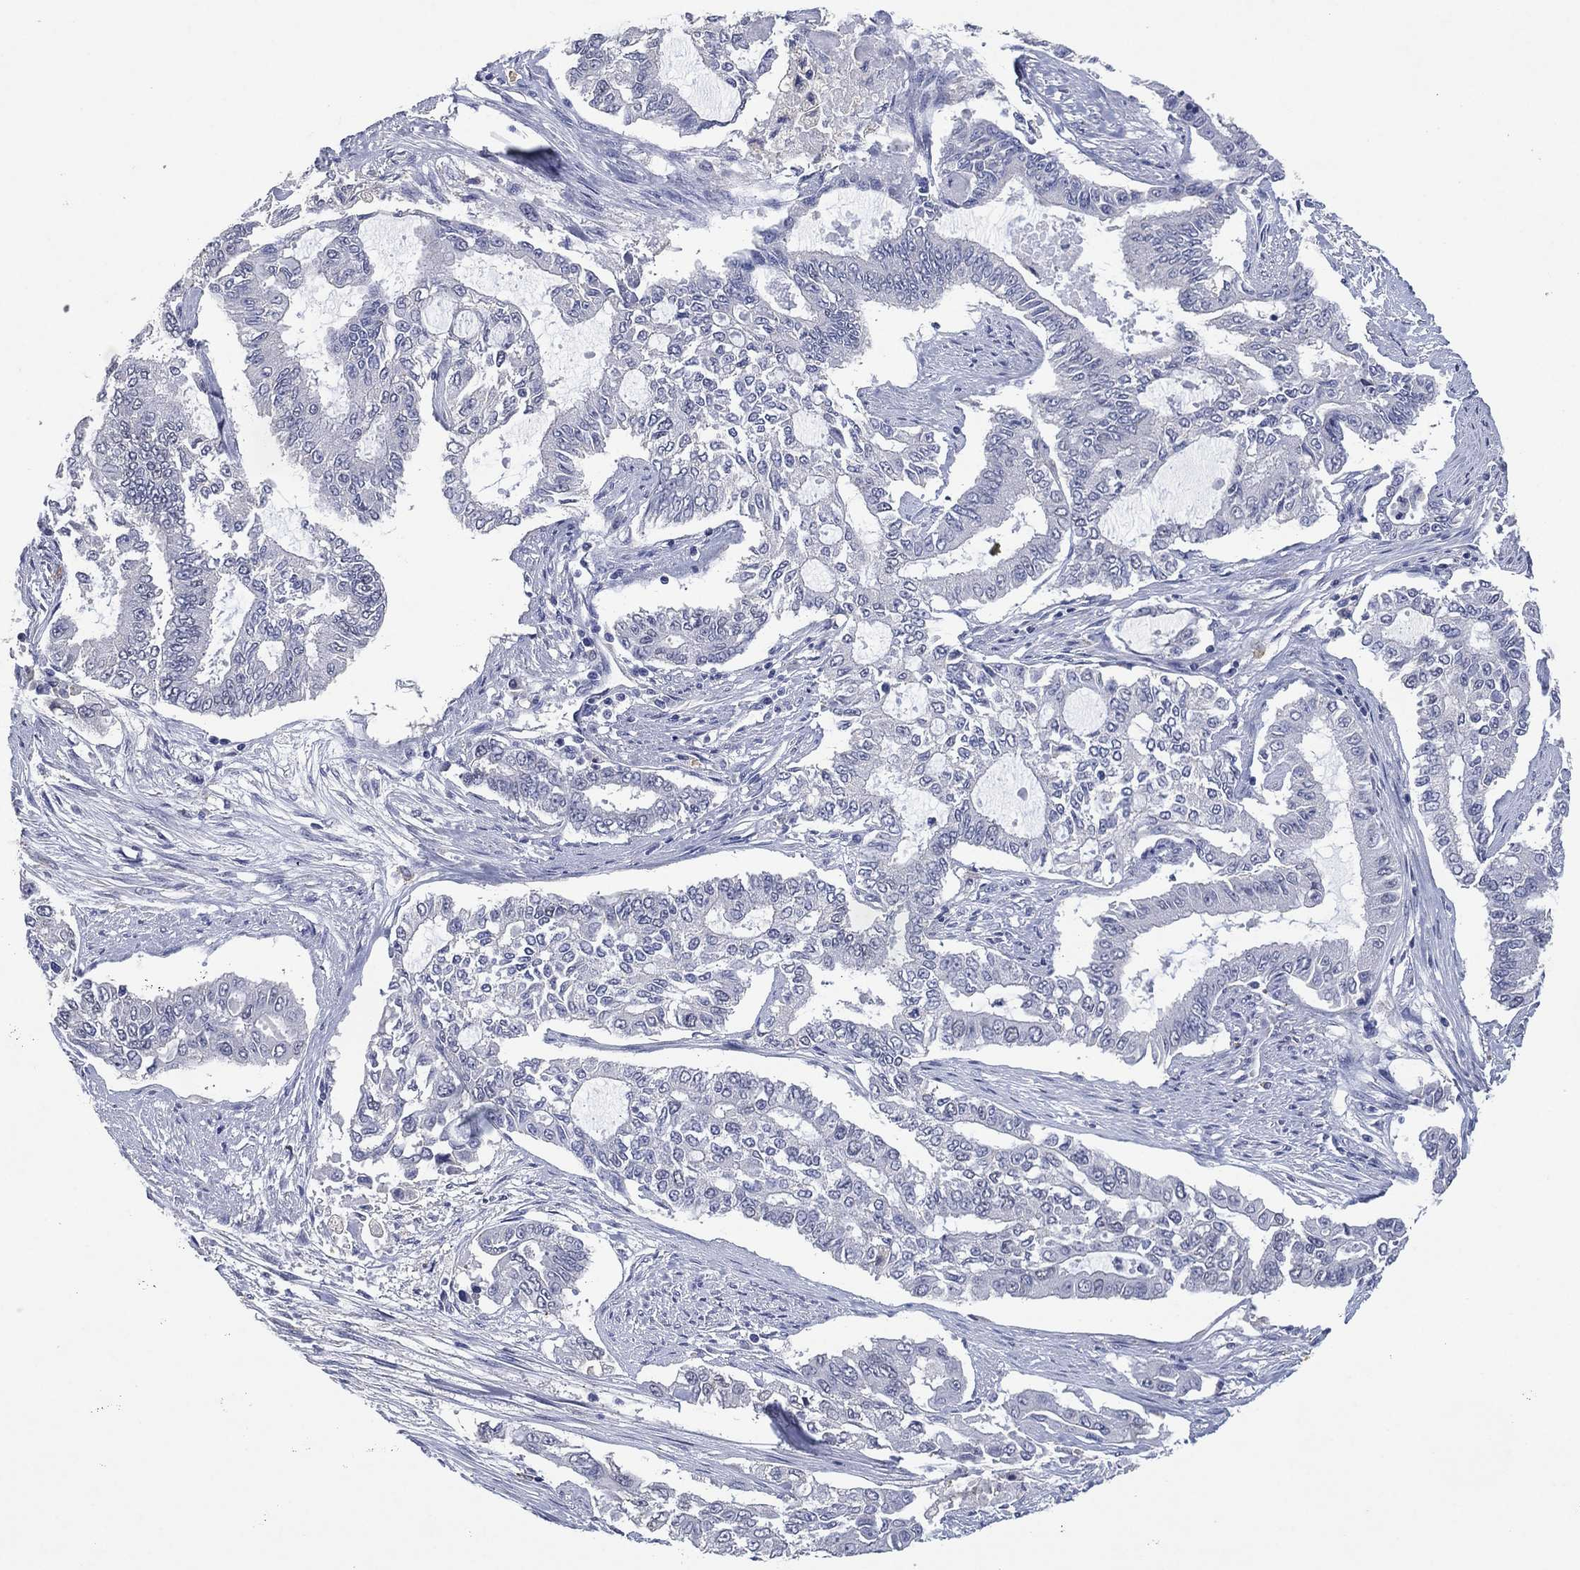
{"staining": {"intensity": "negative", "quantity": "none", "location": "none"}, "tissue": "endometrial cancer", "cell_type": "Tumor cells", "image_type": "cancer", "snomed": [{"axis": "morphology", "description": "Adenocarcinoma, NOS"}, {"axis": "topography", "description": "Uterus"}], "caption": "Photomicrograph shows no protein staining in tumor cells of endometrial cancer (adenocarcinoma) tissue.", "gene": "FSCN2", "patient": {"sex": "female", "age": 59}}